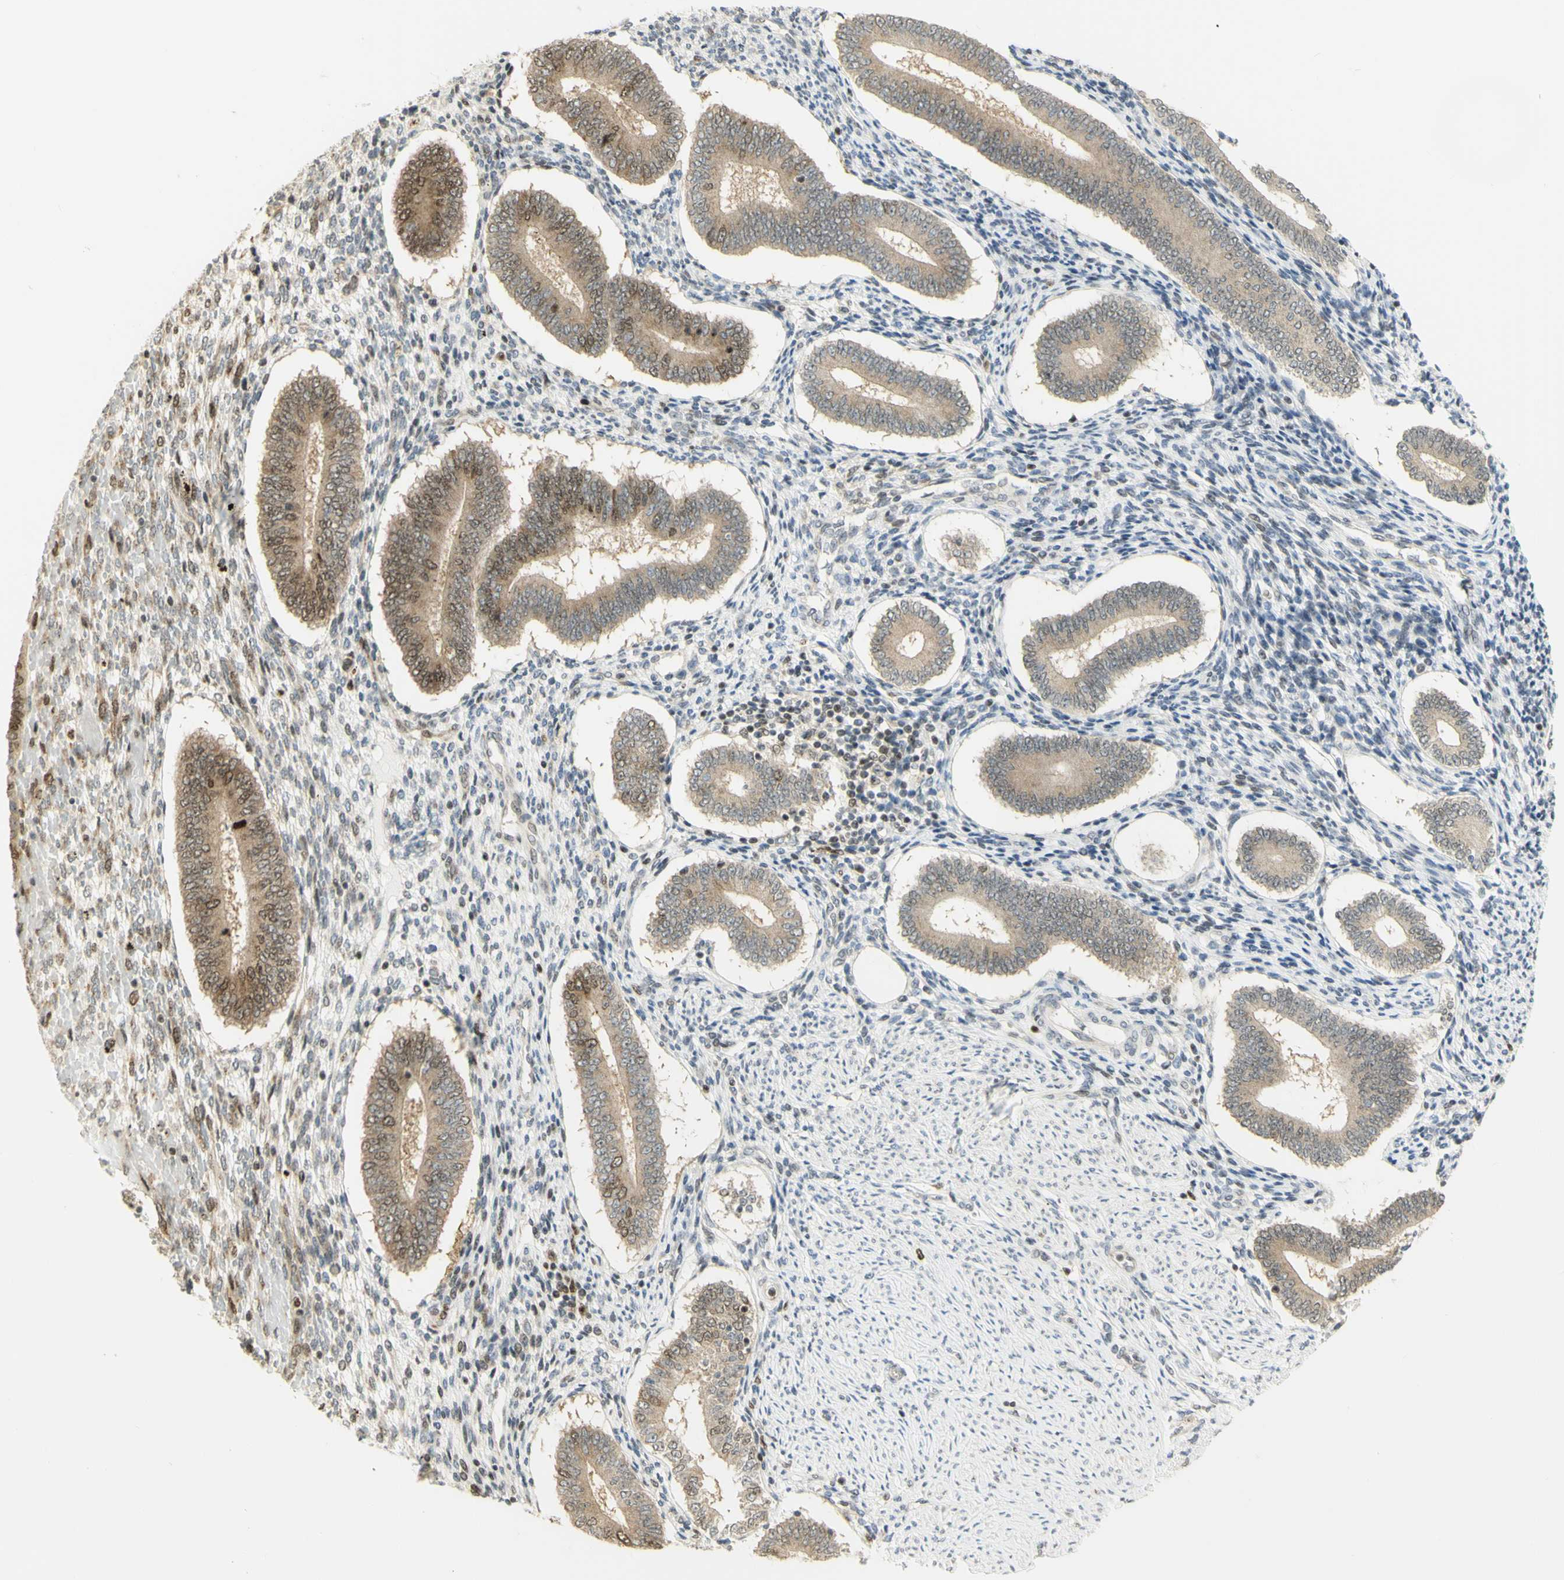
{"staining": {"intensity": "moderate", "quantity": "<25%", "location": "nuclear"}, "tissue": "endometrium", "cell_type": "Cells in endometrial stroma", "image_type": "normal", "snomed": [{"axis": "morphology", "description": "Normal tissue, NOS"}, {"axis": "topography", "description": "Endometrium"}], "caption": "Immunohistochemical staining of normal human endometrium reveals moderate nuclear protein positivity in approximately <25% of cells in endometrial stroma. The protein is stained brown, and the nuclei are stained in blue (DAB (3,3'-diaminobenzidine) IHC with brightfield microscopy, high magnification).", "gene": "KIF11", "patient": {"sex": "female", "age": 42}}